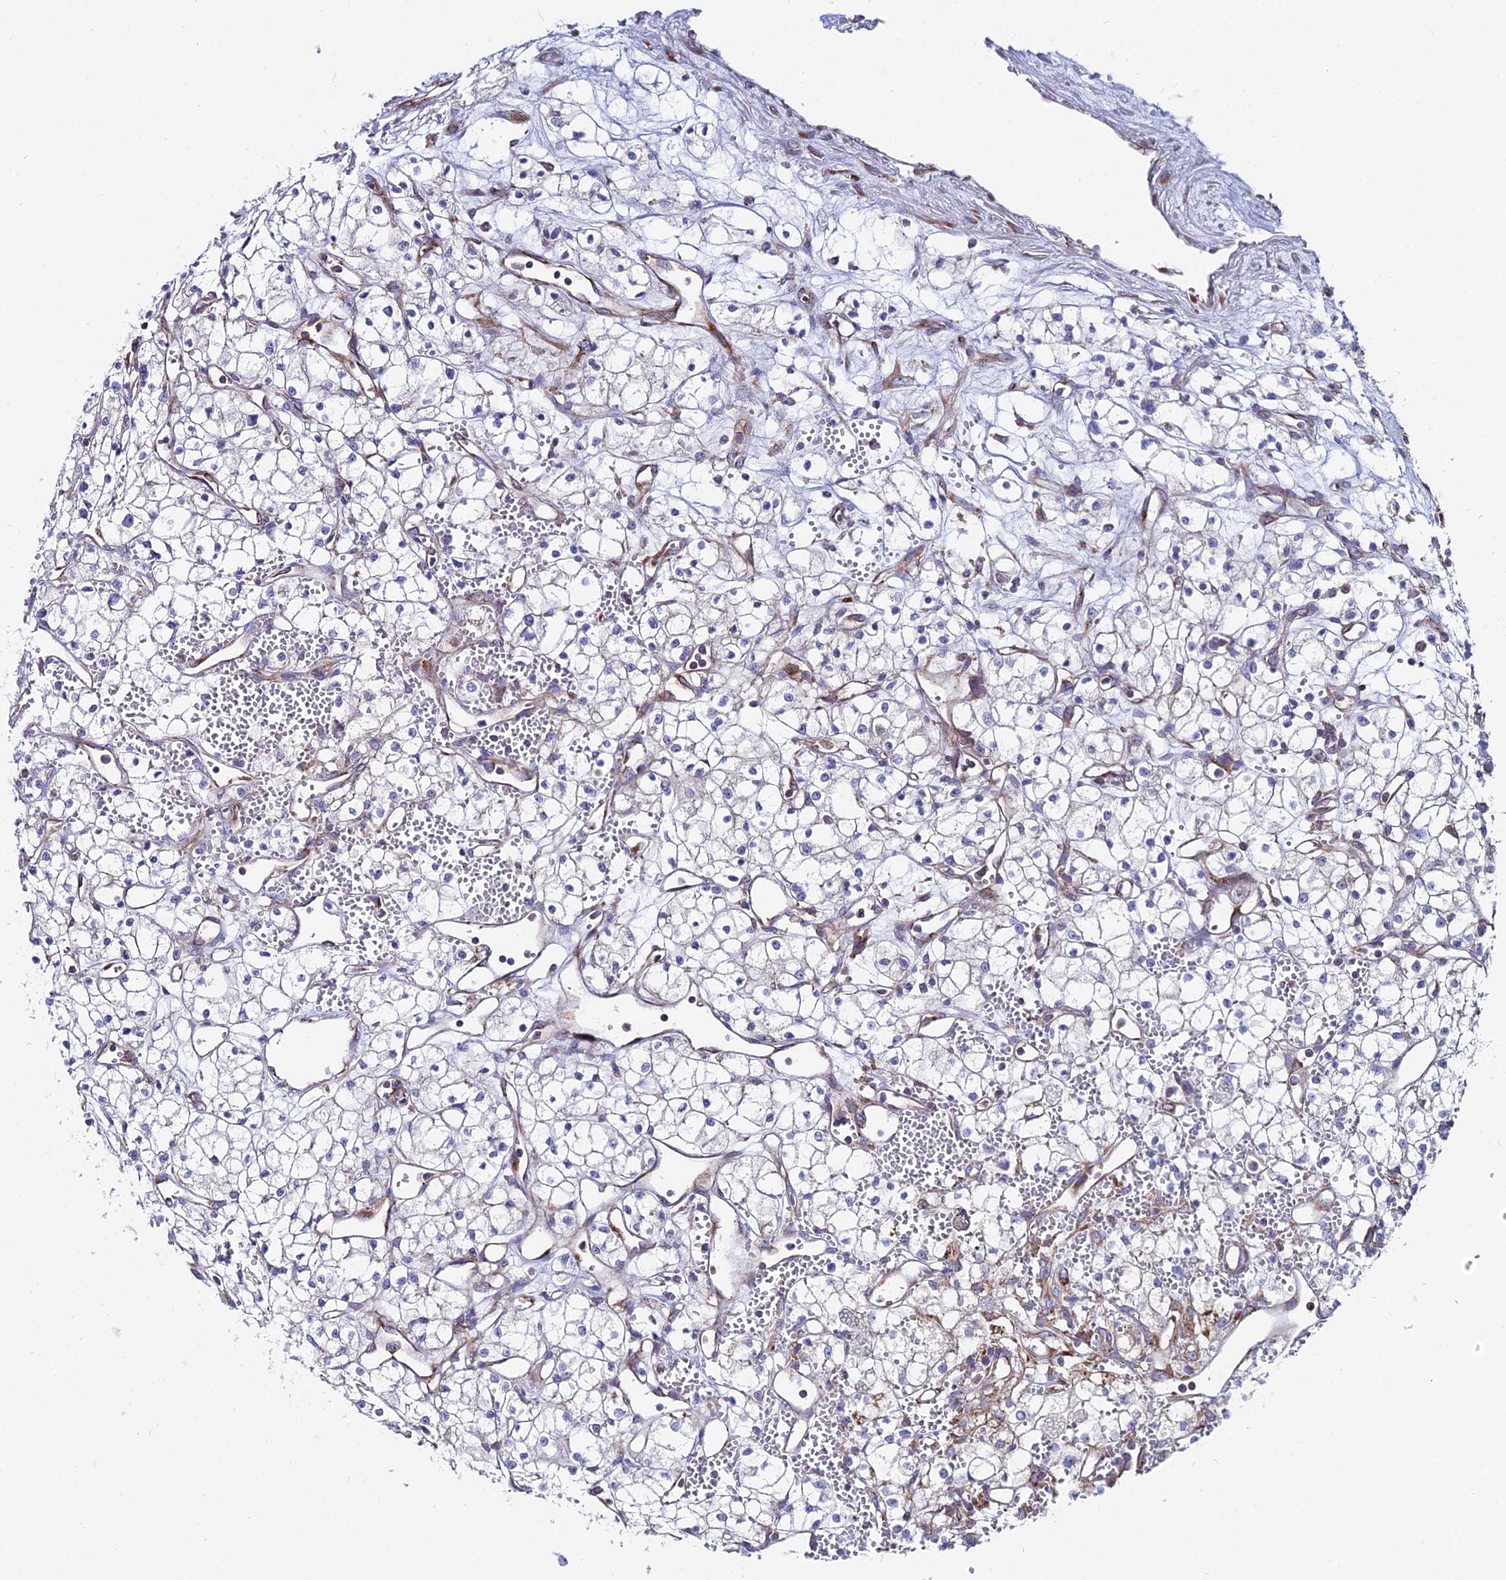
{"staining": {"intensity": "negative", "quantity": "none", "location": "none"}, "tissue": "renal cancer", "cell_type": "Tumor cells", "image_type": "cancer", "snomed": [{"axis": "morphology", "description": "Adenocarcinoma, NOS"}, {"axis": "topography", "description": "Kidney"}], "caption": "High magnification brightfield microscopy of renal adenocarcinoma stained with DAB (3,3'-diaminobenzidine) (brown) and counterstained with hematoxylin (blue): tumor cells show no significant expression.", "gene": "EIF3K", "patient": {"sex": "male", "age": 59}}